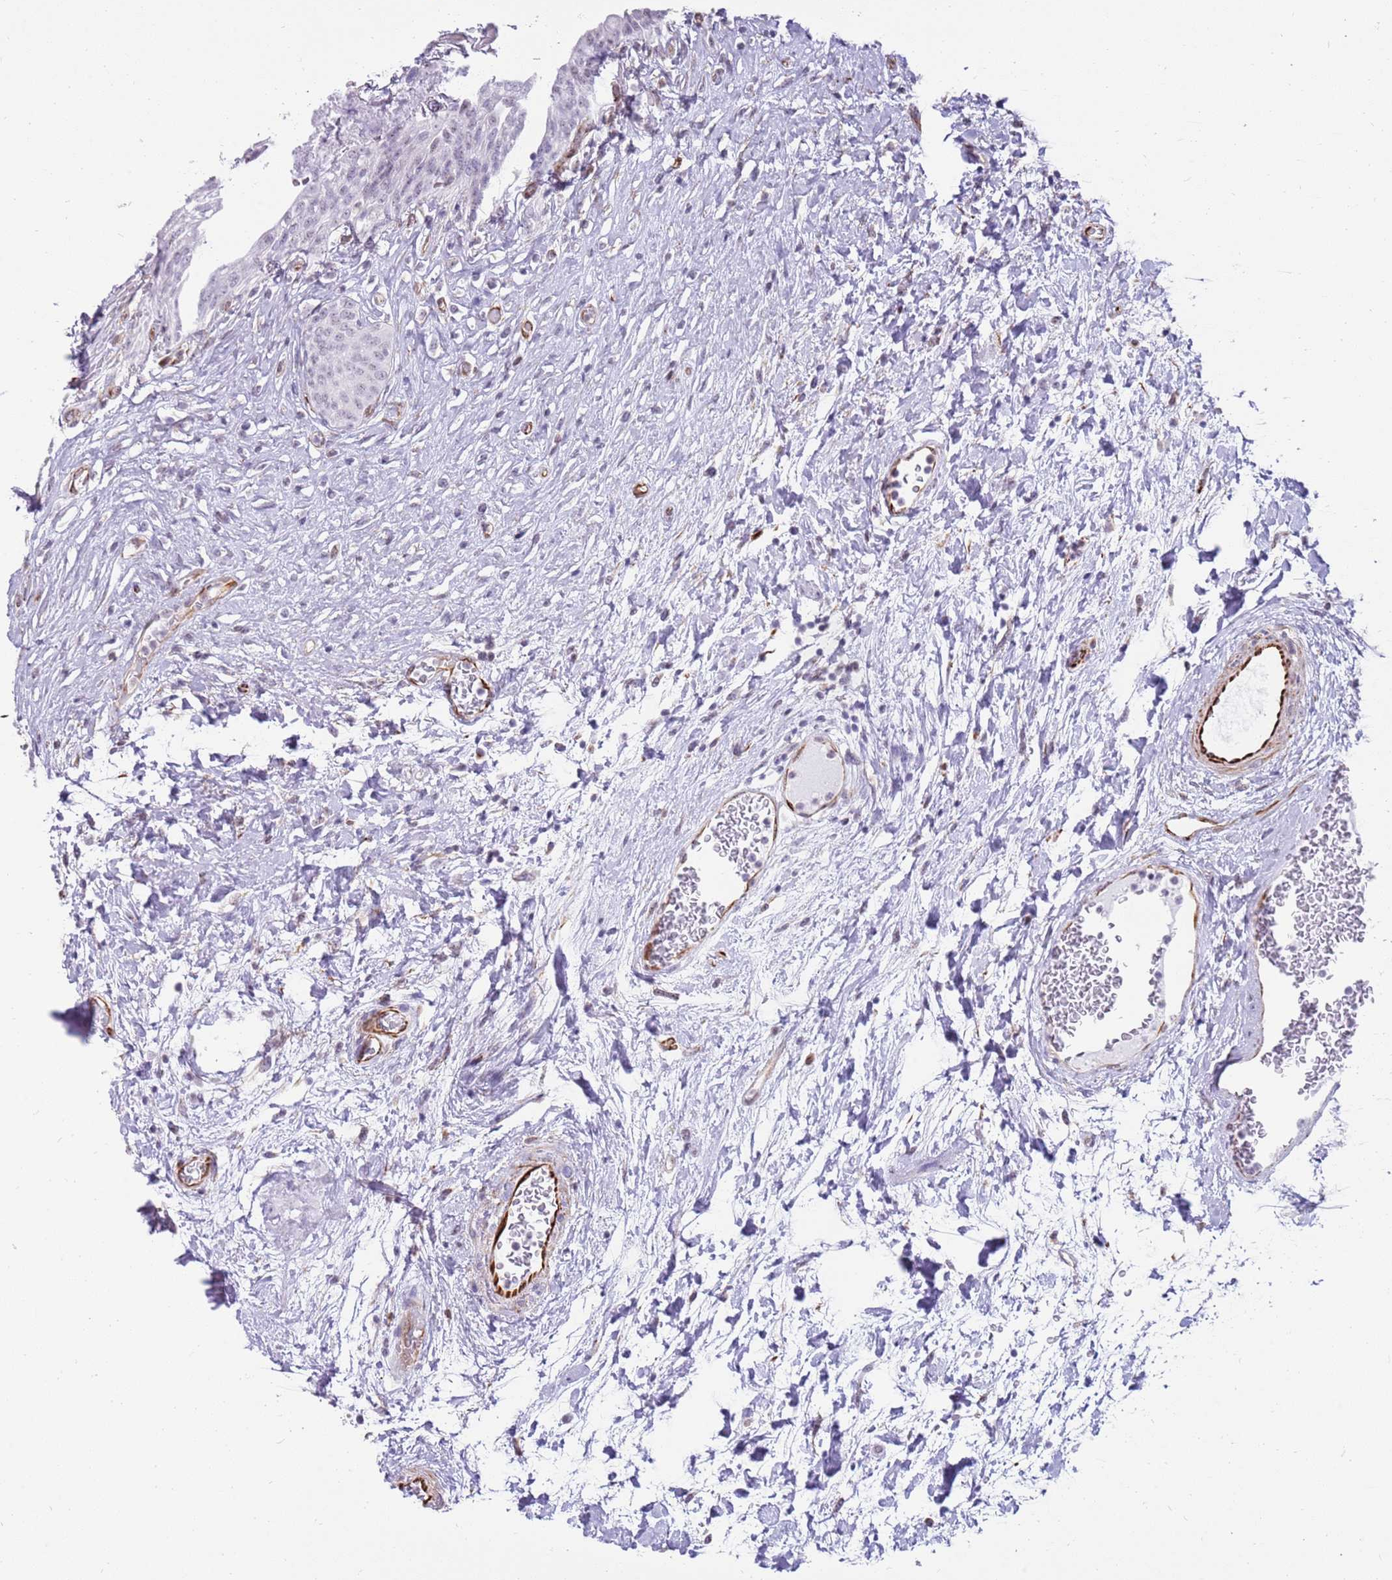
{"staining": {"intensity": "moderate", "quantity": "25%-75%", "location": "nuclear"}, "tissue": "urinary bladder", "cell_type": "Urothelial cells", "image_type": "normal", "snomed": [{"axis": "morphology", "description": "Normal tissue, NOS"}, {"axis": "topography", "description": "Urinary bladder"}], "caption": "Immunohistochemistry photomicrograph of unremarkable urinary bladder: human urinary bladder stained using IHC exhibits medium levels of moderate protein expression localized specifically in the nuclear of urothelial cells, appearing as a nuclear brown color.", "gene": "ENSG00000271254", "patient": {"sex": "male", "age": 74}}